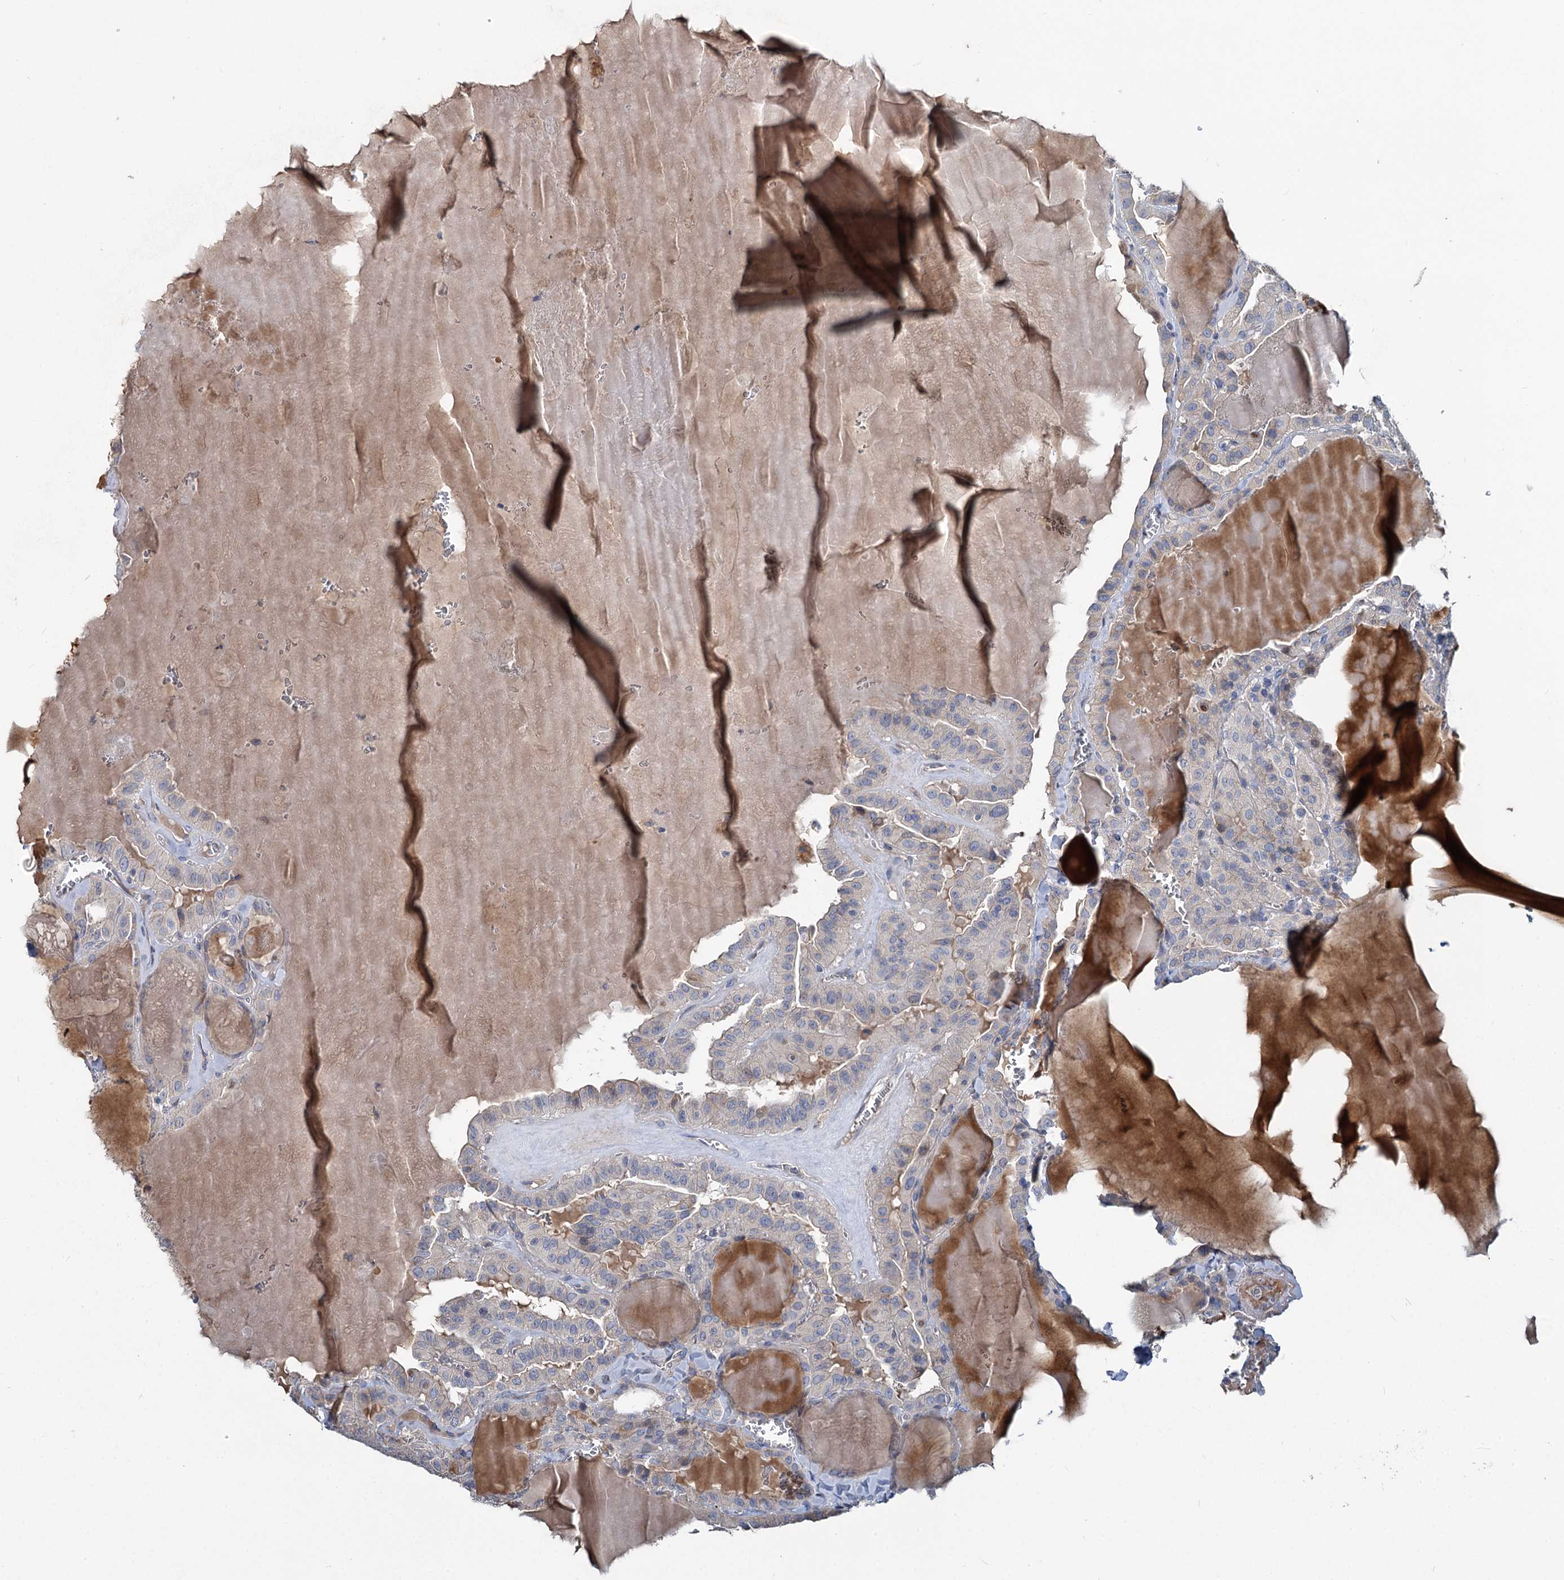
{"staining": {"intensity": "negative", "quantity": "none", "location": "none"}, "tissue": "thyroid cancer", "cell_type": "Tumor cells", "image_type": "cancer", "snomed": [{"axis": "morphology", "description": "Papillary adenocarcinoma, NOS"}, {"axis": "topography", "description": "Thyroid gland"}], "caption": "Immunohistochemical staining of human thyroid papillary adenocarcinoma displays no significant positivity in tumor cells. (DAB (3,3'-diaminobenzidine) IHC, high magnification).", "gene": "URAD", "patient": {"sex": "male", "age": 52}}